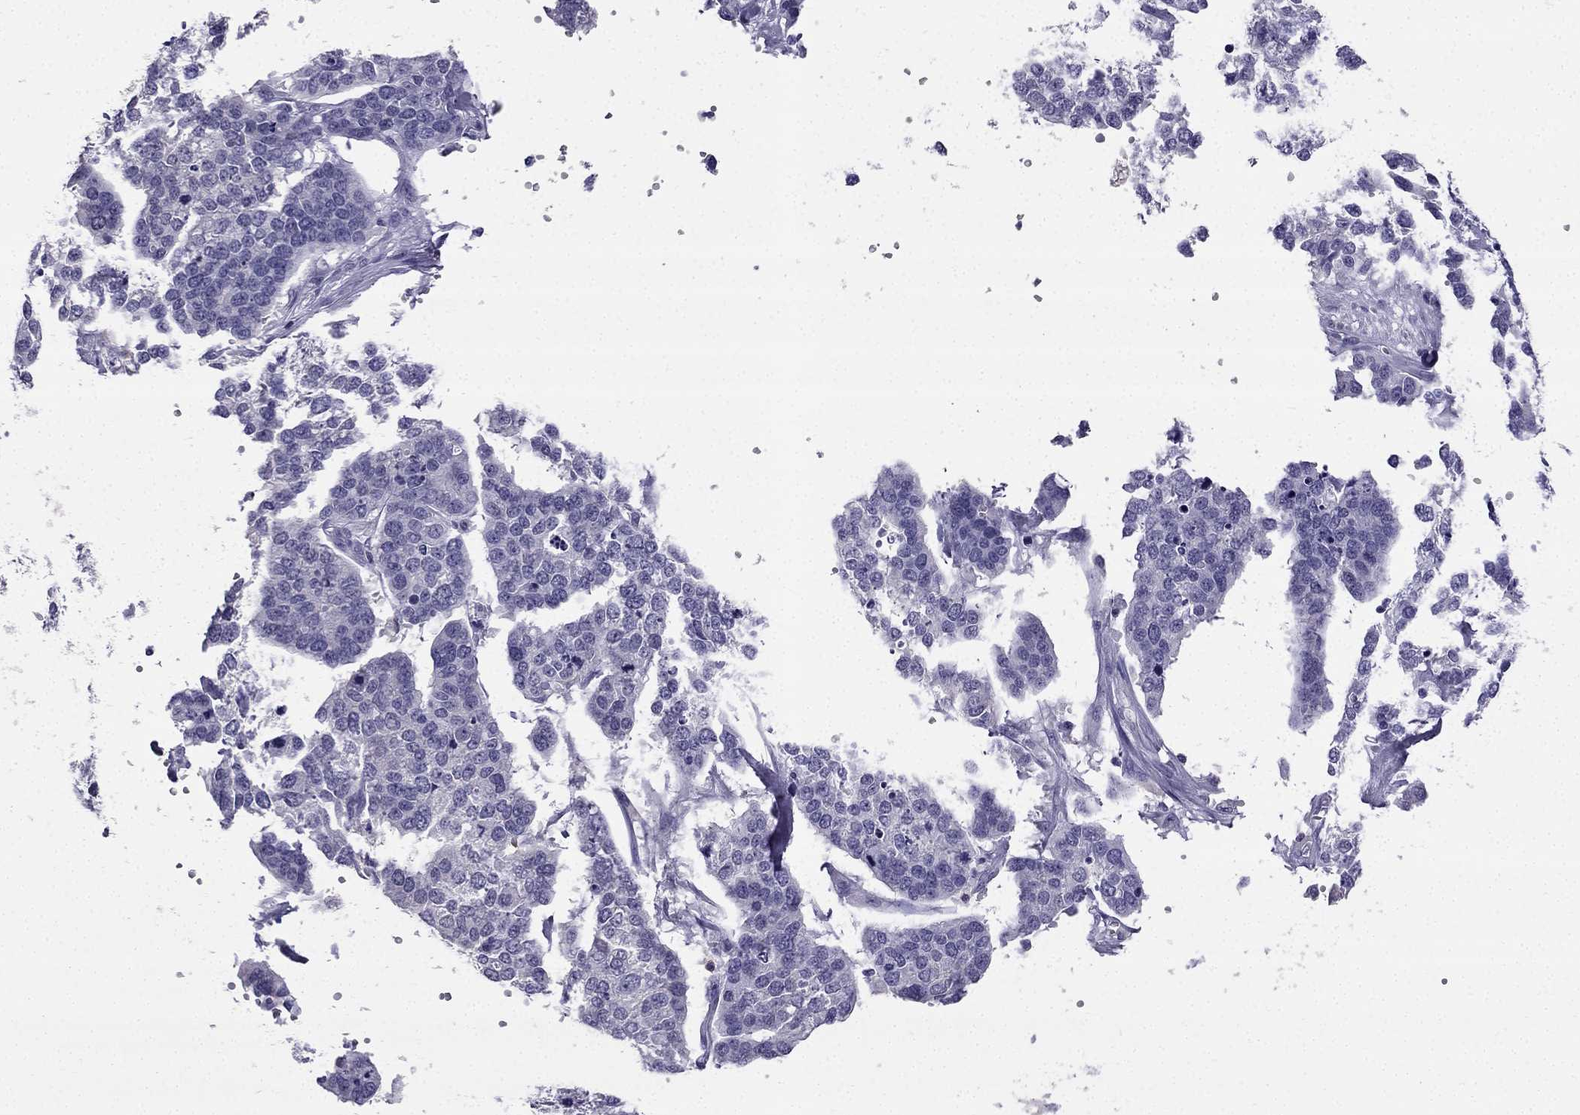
{"staining": {"intensity": "negative", "quantity": "none", "location": "none"}, "tissue": "ovarian cancer", "cell_type": "Tumor cells", "image_type": "cancer", "snomed": [{"axis": "morphology", "description": "Carcinoma, endometroid"}, {"axis": "topography", "description": "Ovary"}], "caption": "There is no significant staining in tumor cells of ovarian cancer.", "gene": "CCK", "patient": {"sex": "female", "age": 65}}